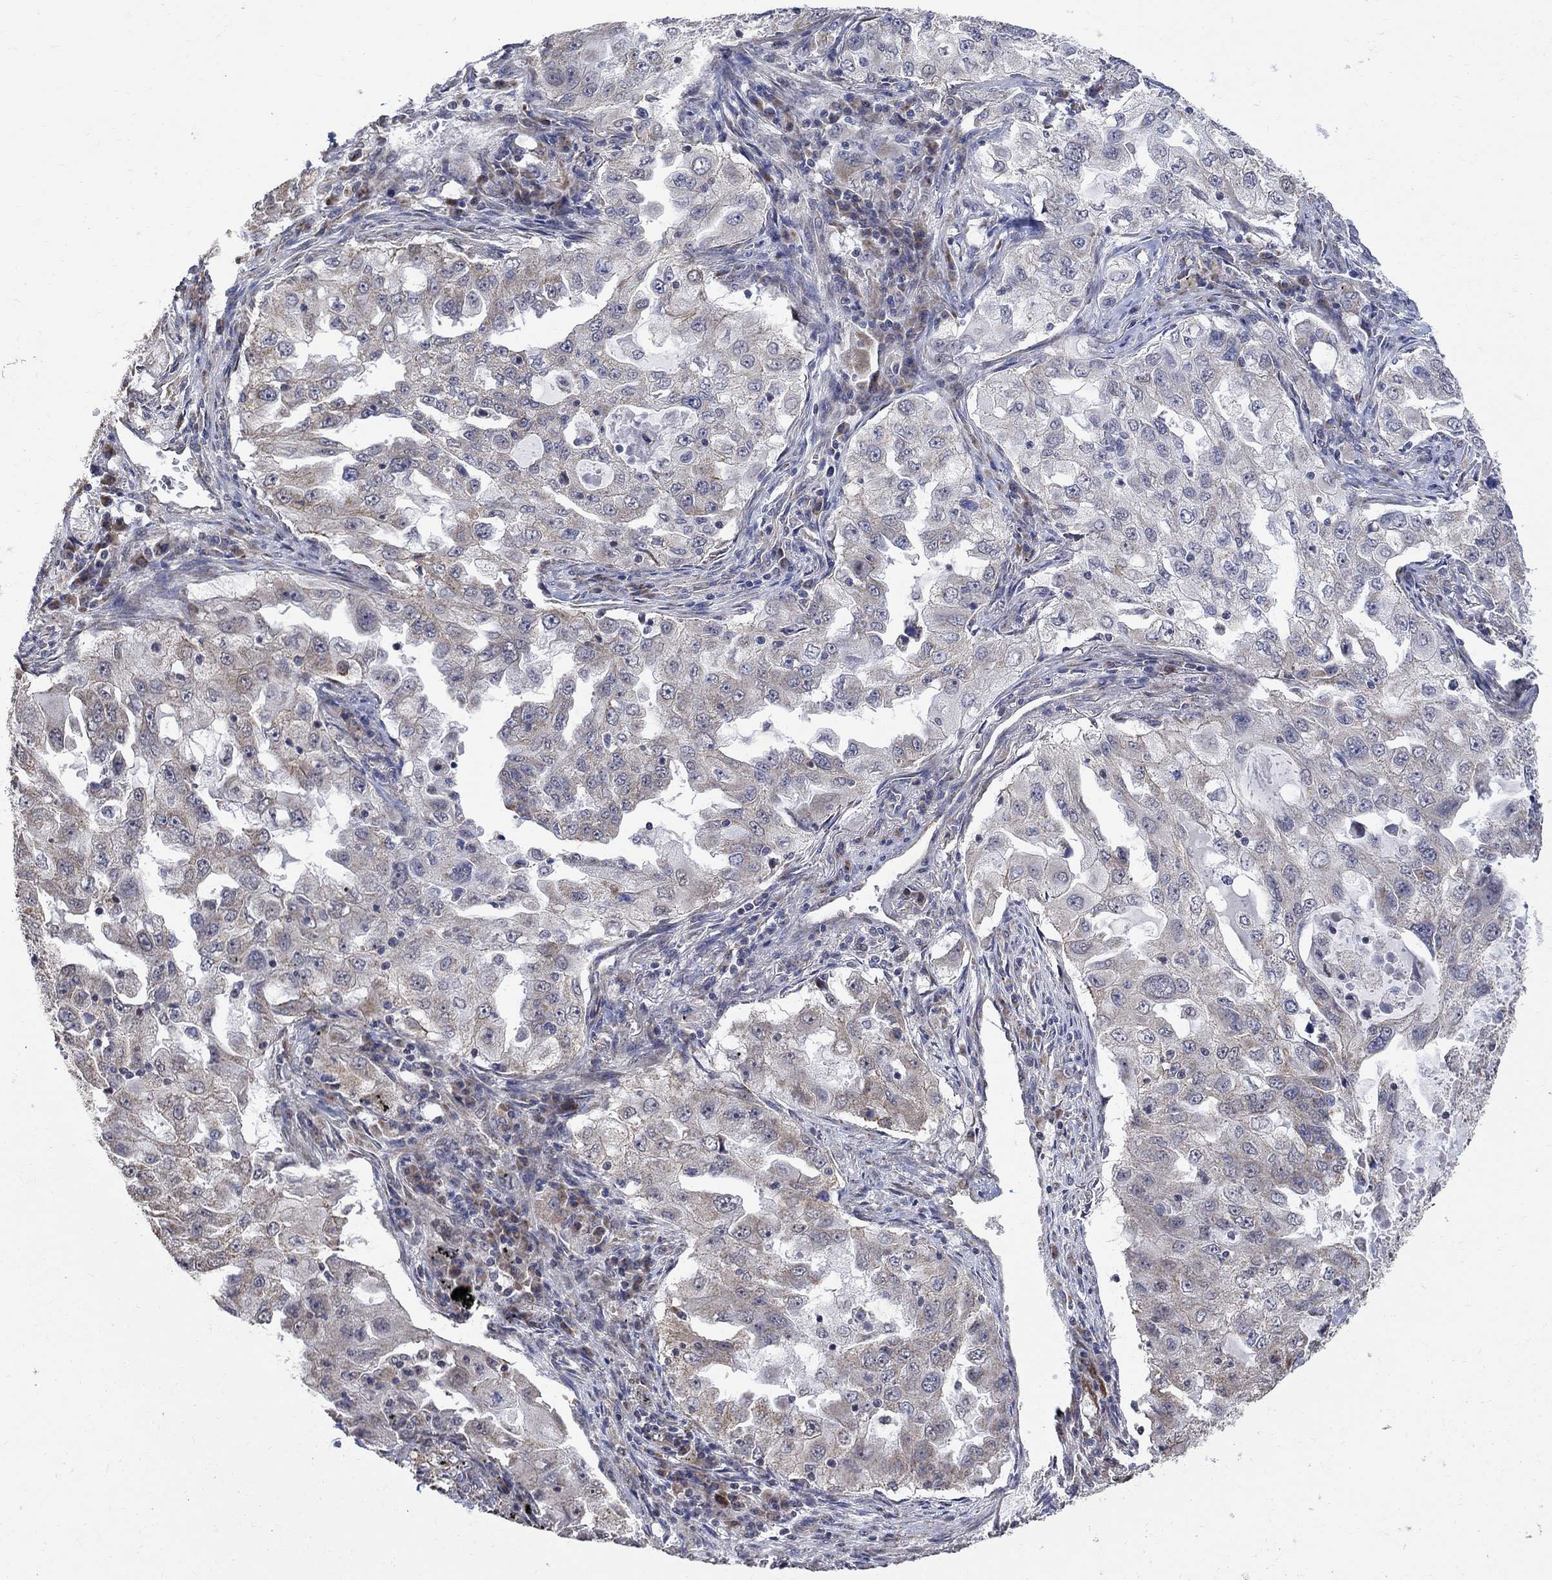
{"staining": {"intensity": "weak", "quantity": "<25%", "location": "cytoplasmic/membranous"}, "tissue": "lung cancer", "cell_type": "Tumor cells", "image_type": "cancer", "snomed": [{"axis": "morphology", "description": "Adenocarcinoma, NOS"}, {"axis": "topography", "description": "Lung"}], "caption": "Immunohistochemical staining of lung cancer shows no significant staining in tumor cells.", "gene": "ANKRA2", "patient": {"sex": "female", "age": 61}}